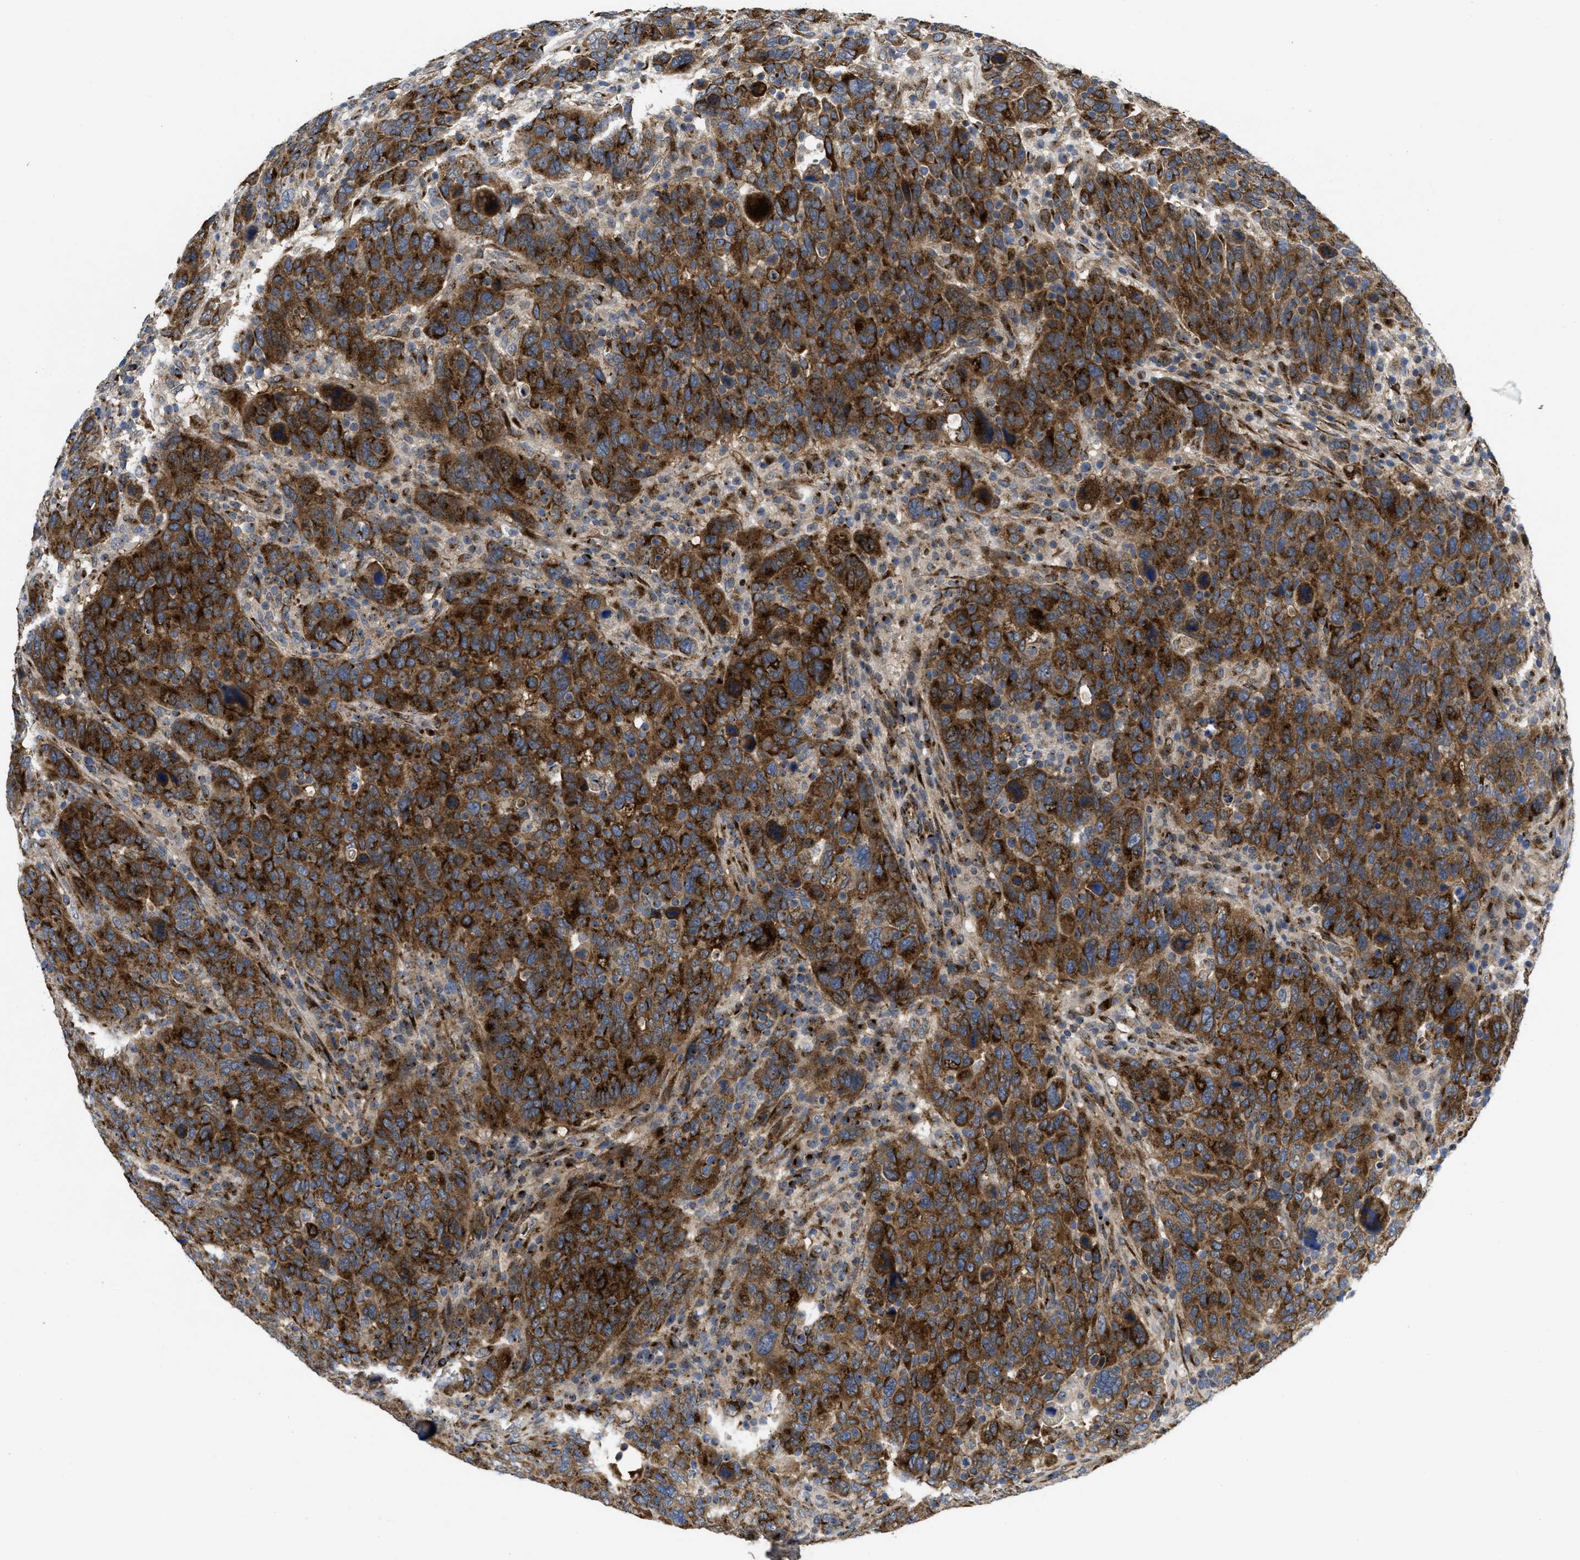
{"staining": {"intensity": "strong", "quantity": ">75%", "location": "cytoplasmic/membranous"}, "tissue": "breast cancer", "cell_type": "Tumor cells", "image_type": "cancer", "snomed": [{"axis": "morphology", "description": "Duct carcinoma"}, {"axis": "topography", "description": "Breast"}], "caption": "Brown immunohistochemical staining in invasive ductal carcinoma (breast) demonstrates strong cytoplasmic/membranous expression in about >75% of tumor cells. (brown staining indicates protein expression, while blue staining denotes nuclei).", "gene": "ZNF70", "patient": {"sex": "female", "age": 37}}